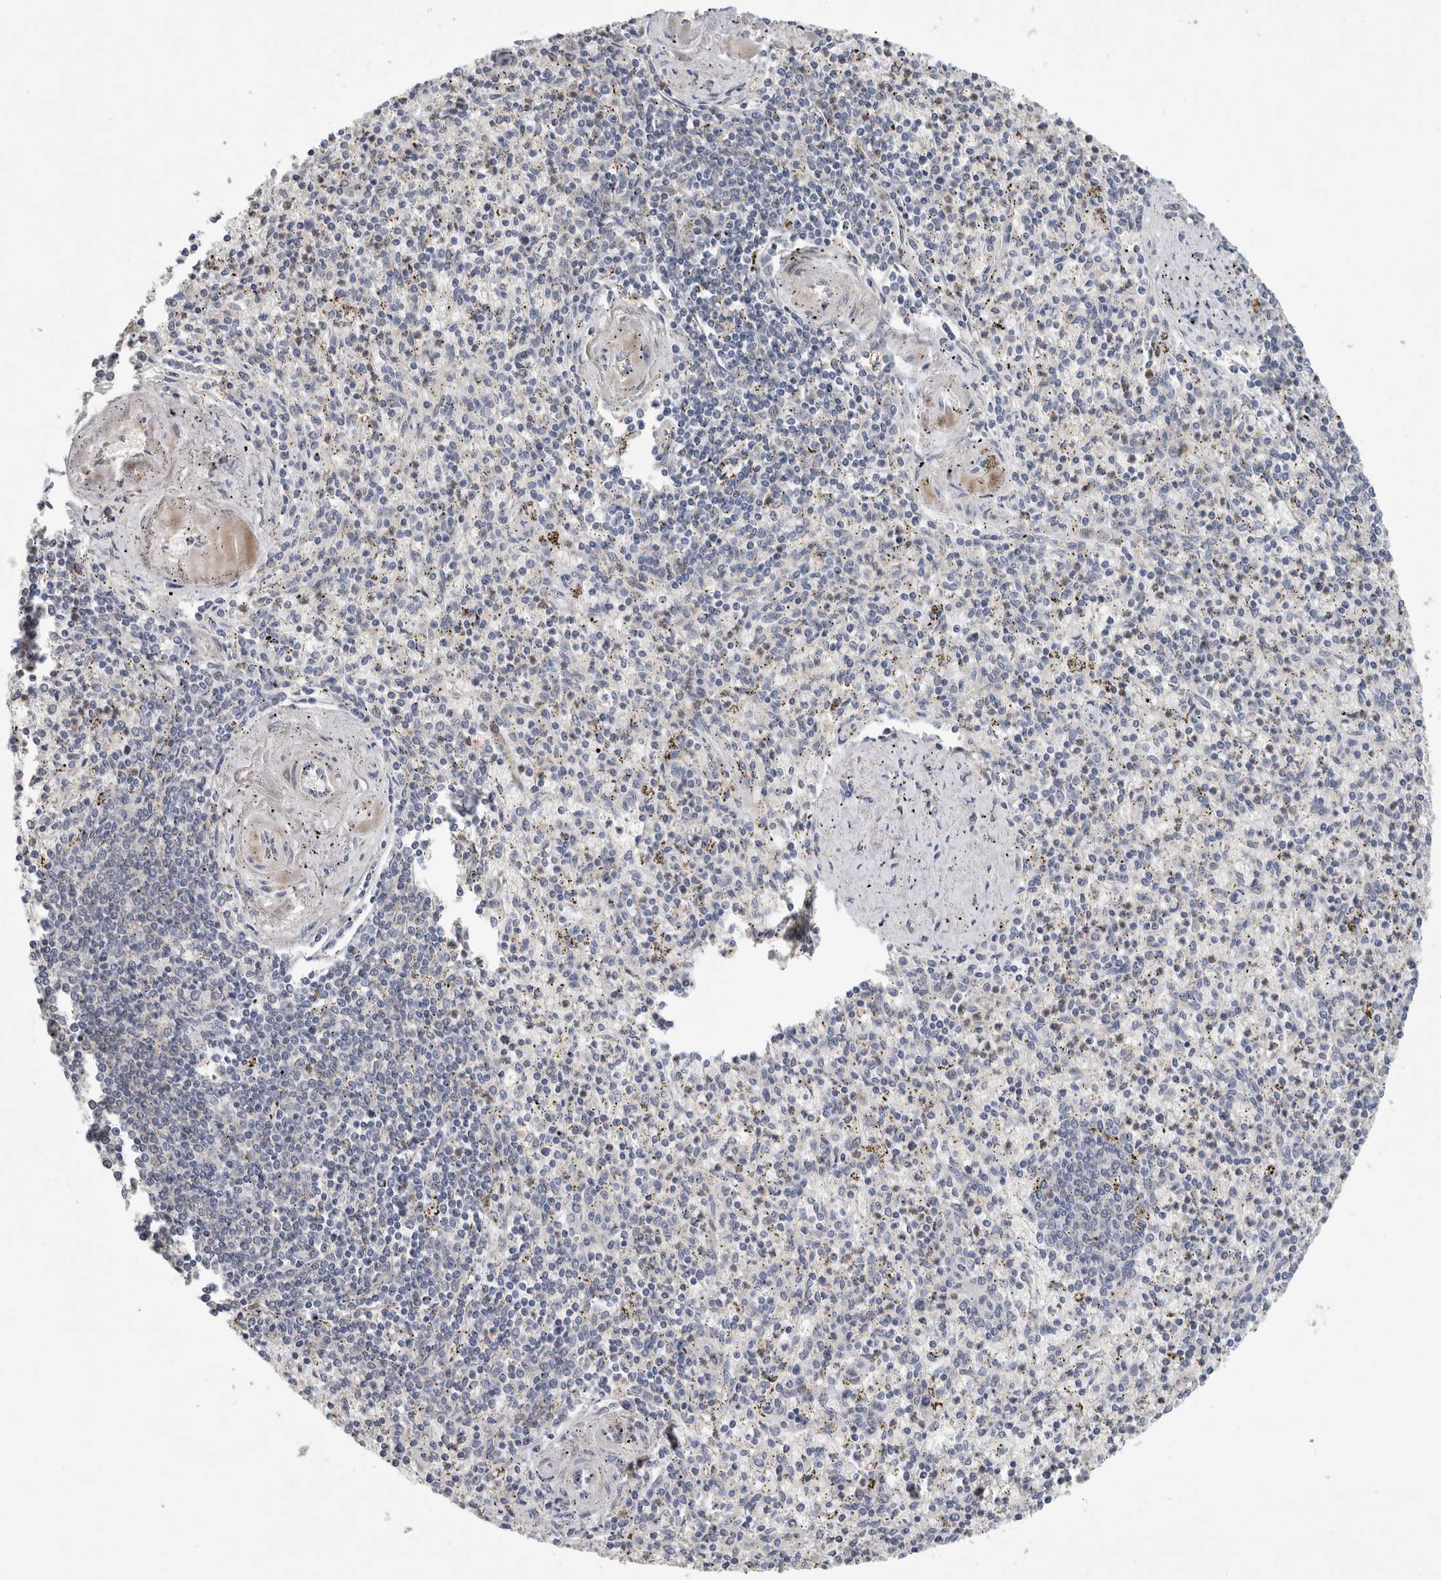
{"staining": {"intensity": "negative", "quantity": "none", "location": "none"}, "tissue": "spleen", "cell_type": "Cells in red pulp", "image_type": "normal", "snomed": [{"axis": "morphology", "description": "Normal tissue, NOS"}, {"axis": "topography", "description": "Spleen"}], "caption": "A histopathology image of human spleen is negative for staining in cells in red pulp. (DAB (3,3'-diaminobenzidine) immunohistochemistry, high magnification).", "gene": "RBM48", "patient": {"sex": "male", "age": 72}}